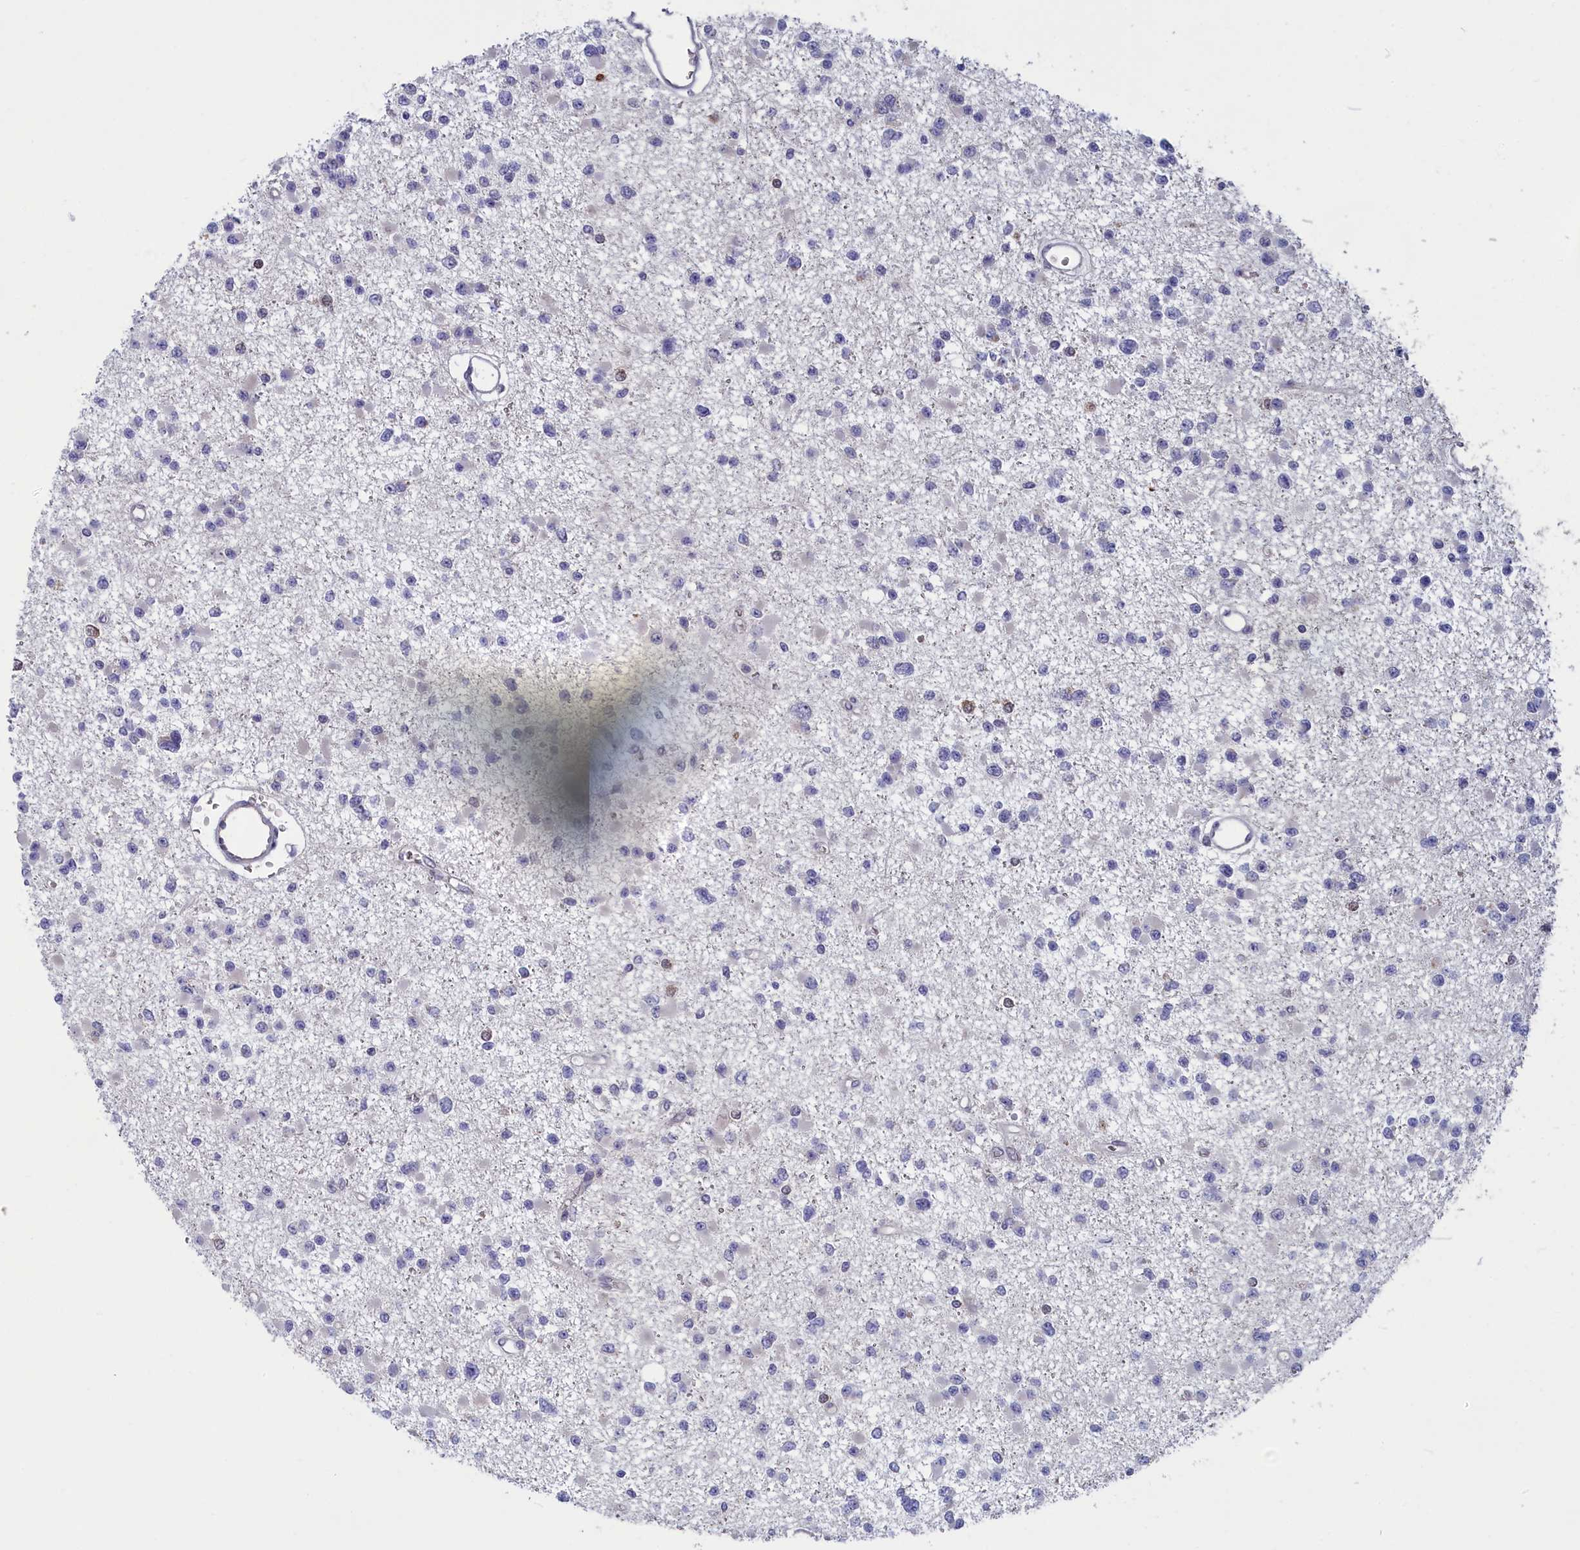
{"staining": {"intensity": "negative", "quantity": "none", "location": "none"}, "tissue": "glioma", "cell_type": "Tumor cells", "image_type": "cancer", "snomed": [{"axis": "morphology", "description": "Glioma, malignant, Low grade"}, {"axis": "topography", "description": "Brain"}], "caption": "Tumor cells are negative for protein expression in human glioma.", "gene": "MRI1", "patient": {"sex": "female", "age": 22}}